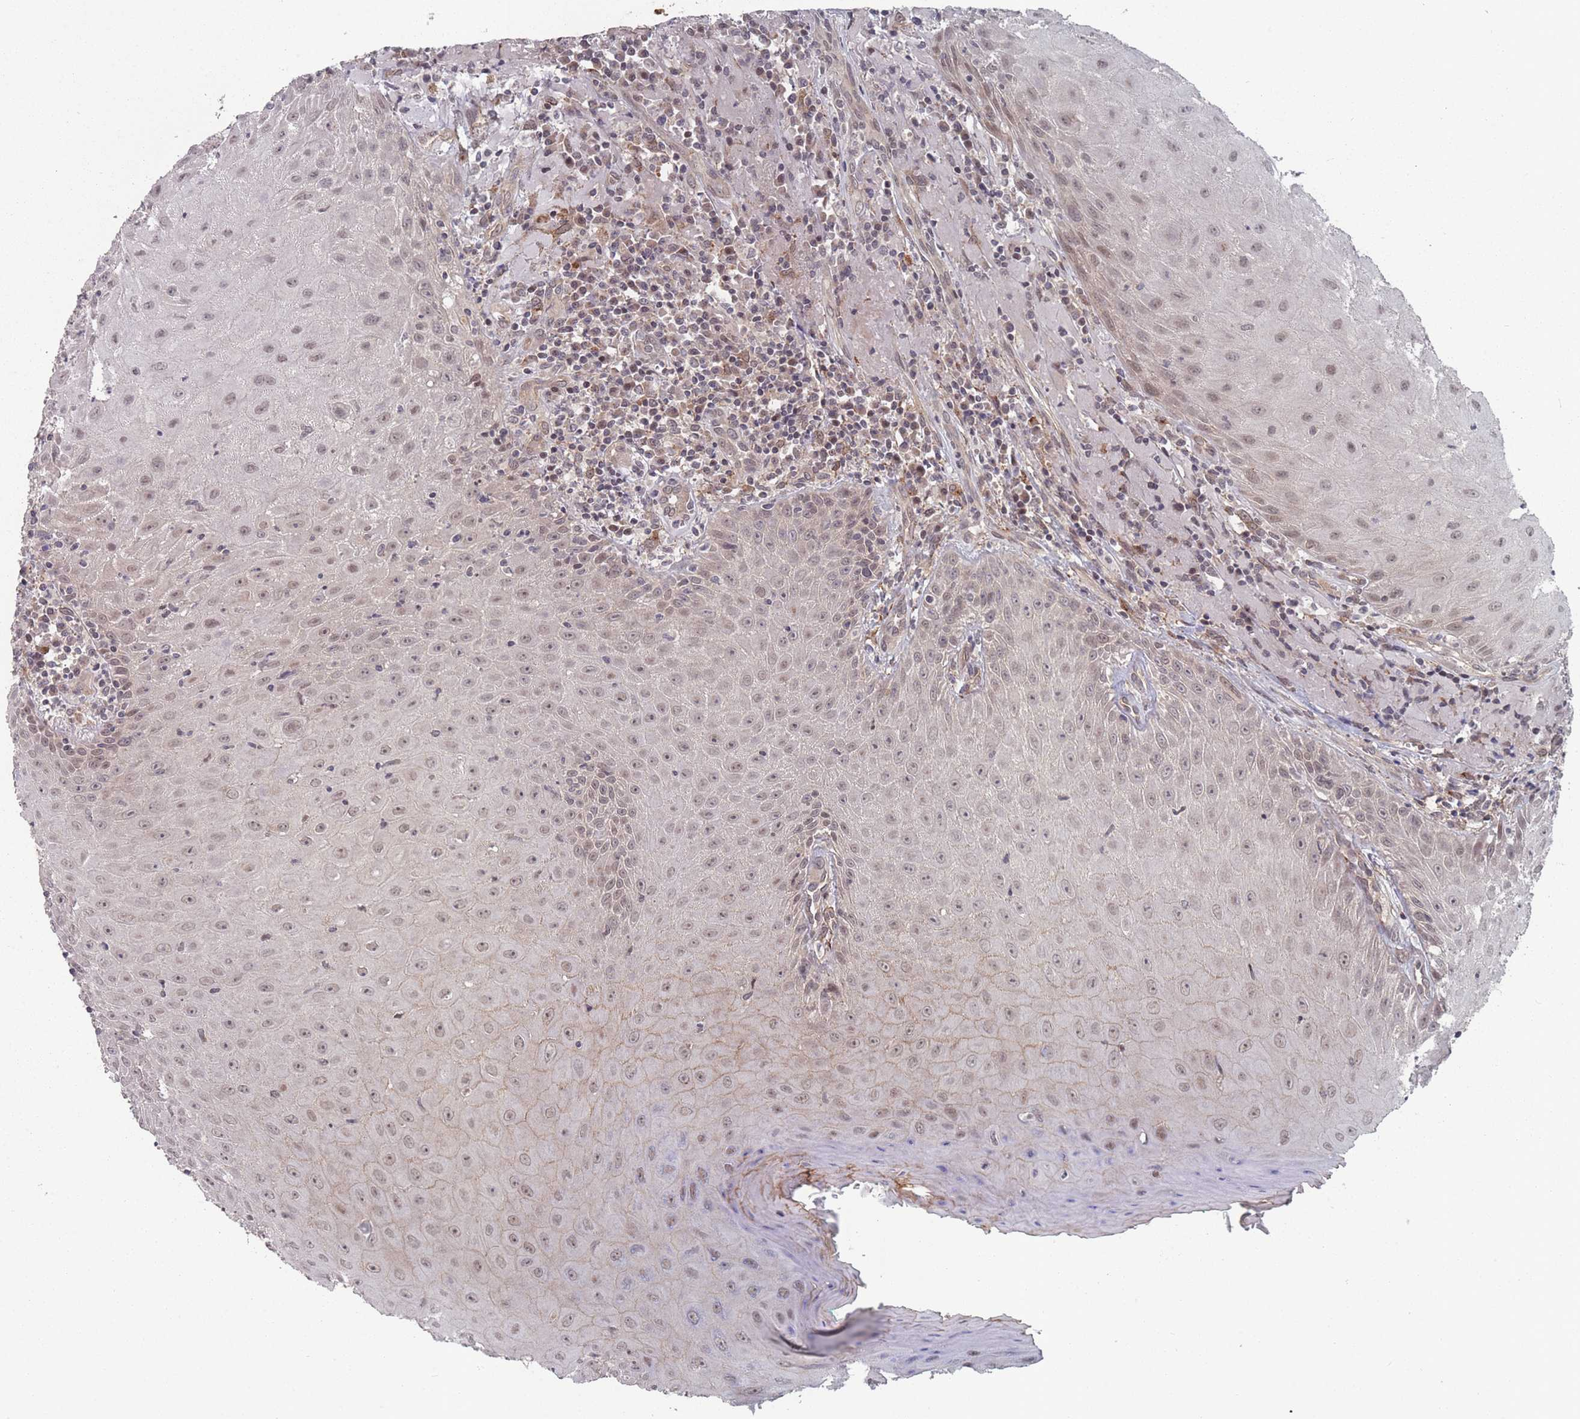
{"staining": {"intensity": "weak", "quantity": ">75%", "location": "nuclear"}, "tissue": "head and neck cancer", "cell_type": "Tumor cells", "image_type": "cancer", "snomed": [{"axis": "morphology", "description": "Normal tissue, NOS"}, {"axis": "morphology", "description": "Squamous cell carcinoma, NOS"}, {"axis": "topography", "description": "Oral tissue"}, {"axis": "topography", "description": "Head-Neck"}], "caption": "Head and neck squamous cell carcinoma stained for a protein exhibits weak nuclear positivity in tumor cells.", "gene": "CNTRL", "patient": {"sex": "female", "age": 70}}